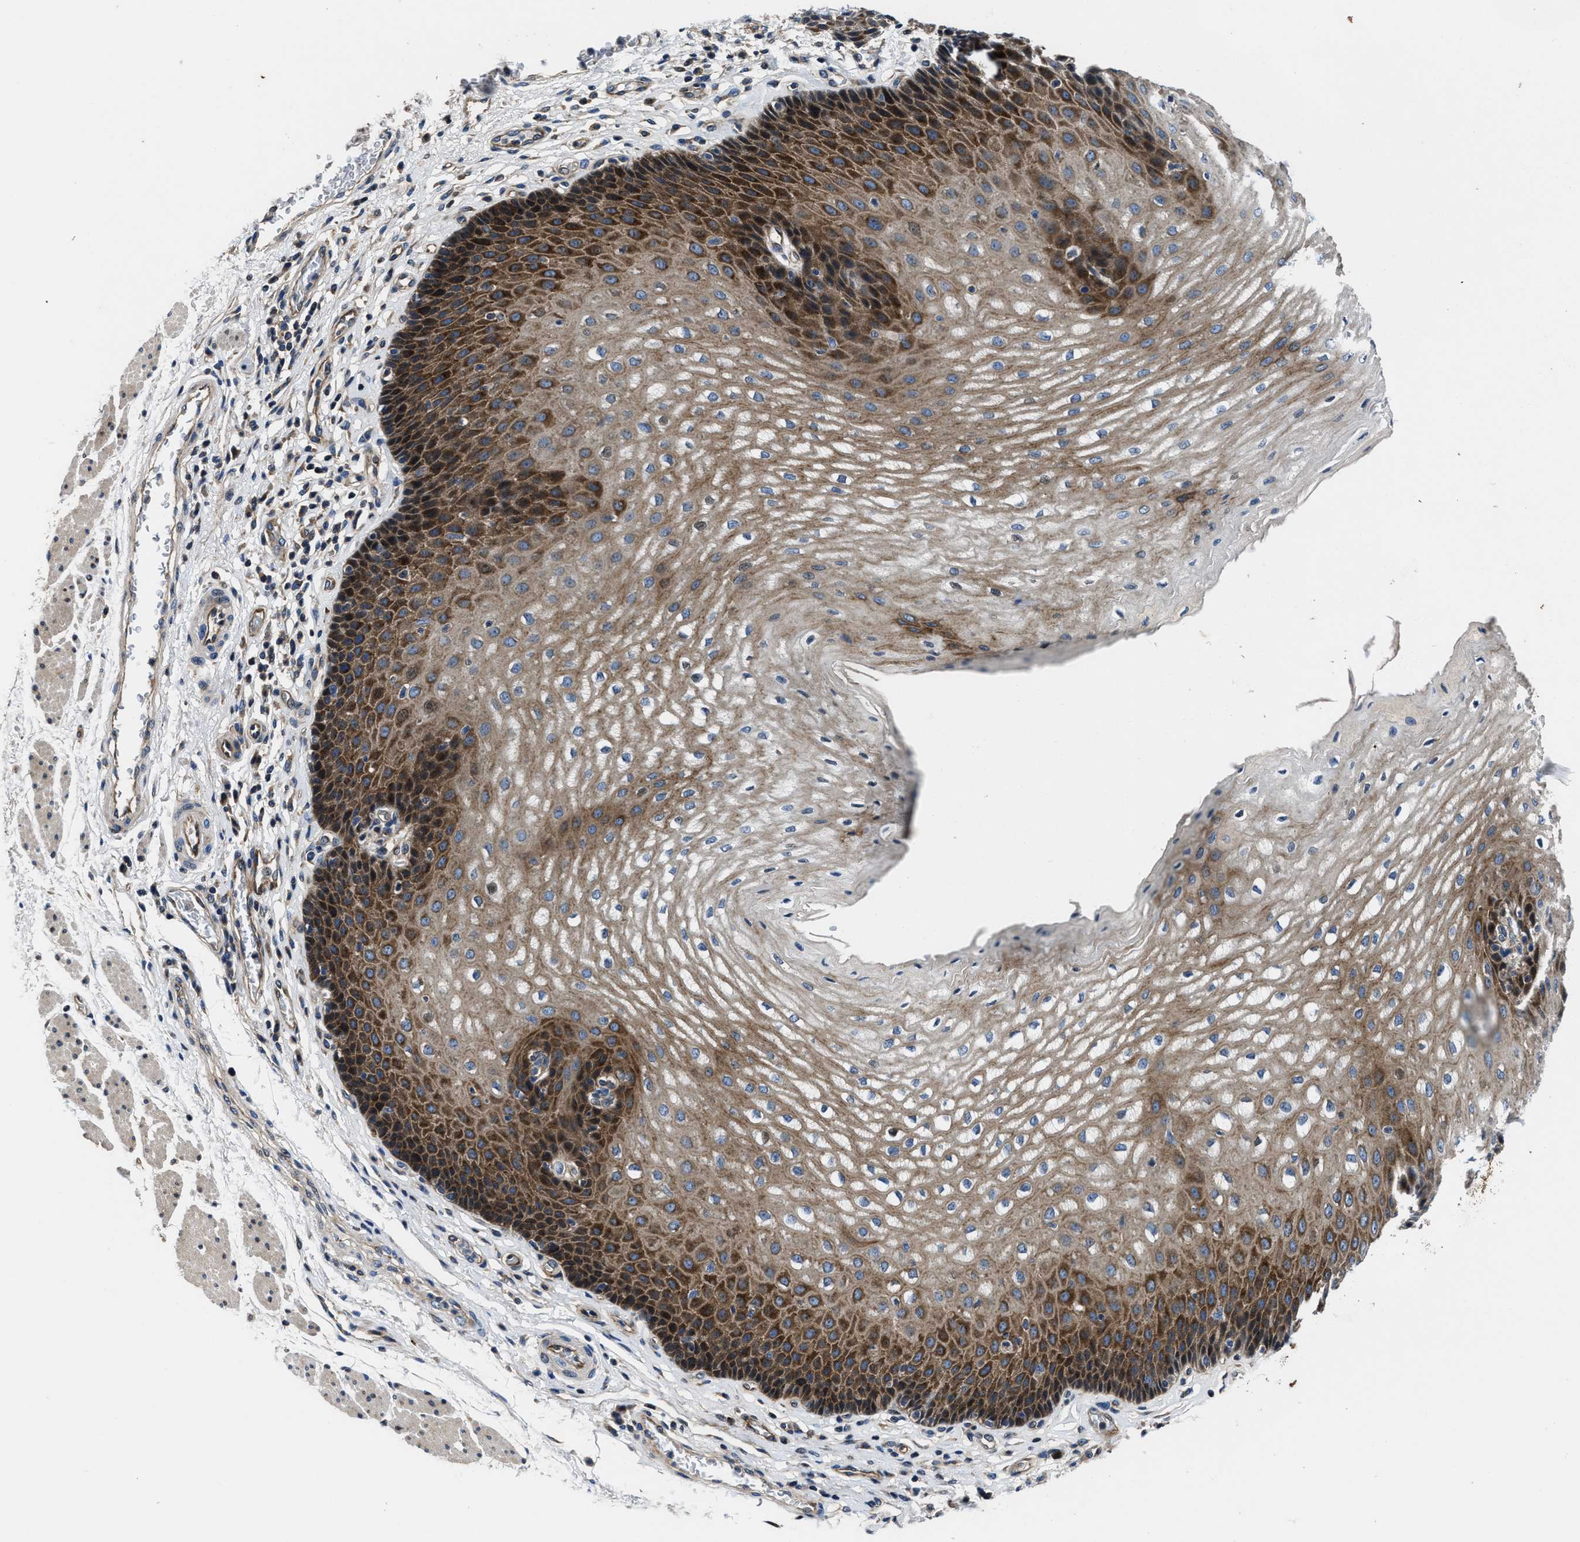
{"staining": {"intensity": "moderate", "quantity": ">75%", "location": "cytoplasmic/membranous"}, "tissue": "esophagus", "cell_type": "Squamous epithelial cells", "image_type": "normal", "snomed": [{"axis": "morphology", "description": "Normal tissue, NOS"}, {"axis": "topography", "description": "Esophagus"}], "caption": "Esophagus stained with immunohistochemistry shows moderate cytoplasmic/membranous positivity in approximately >75% of squamous epithelial cells. (DAB (3,3'-diaminobenzidine) IHC with brightfield microscopy, high magnification).", "gene": "PTAR1", "patient": {"sex": "male", "age": 54}}